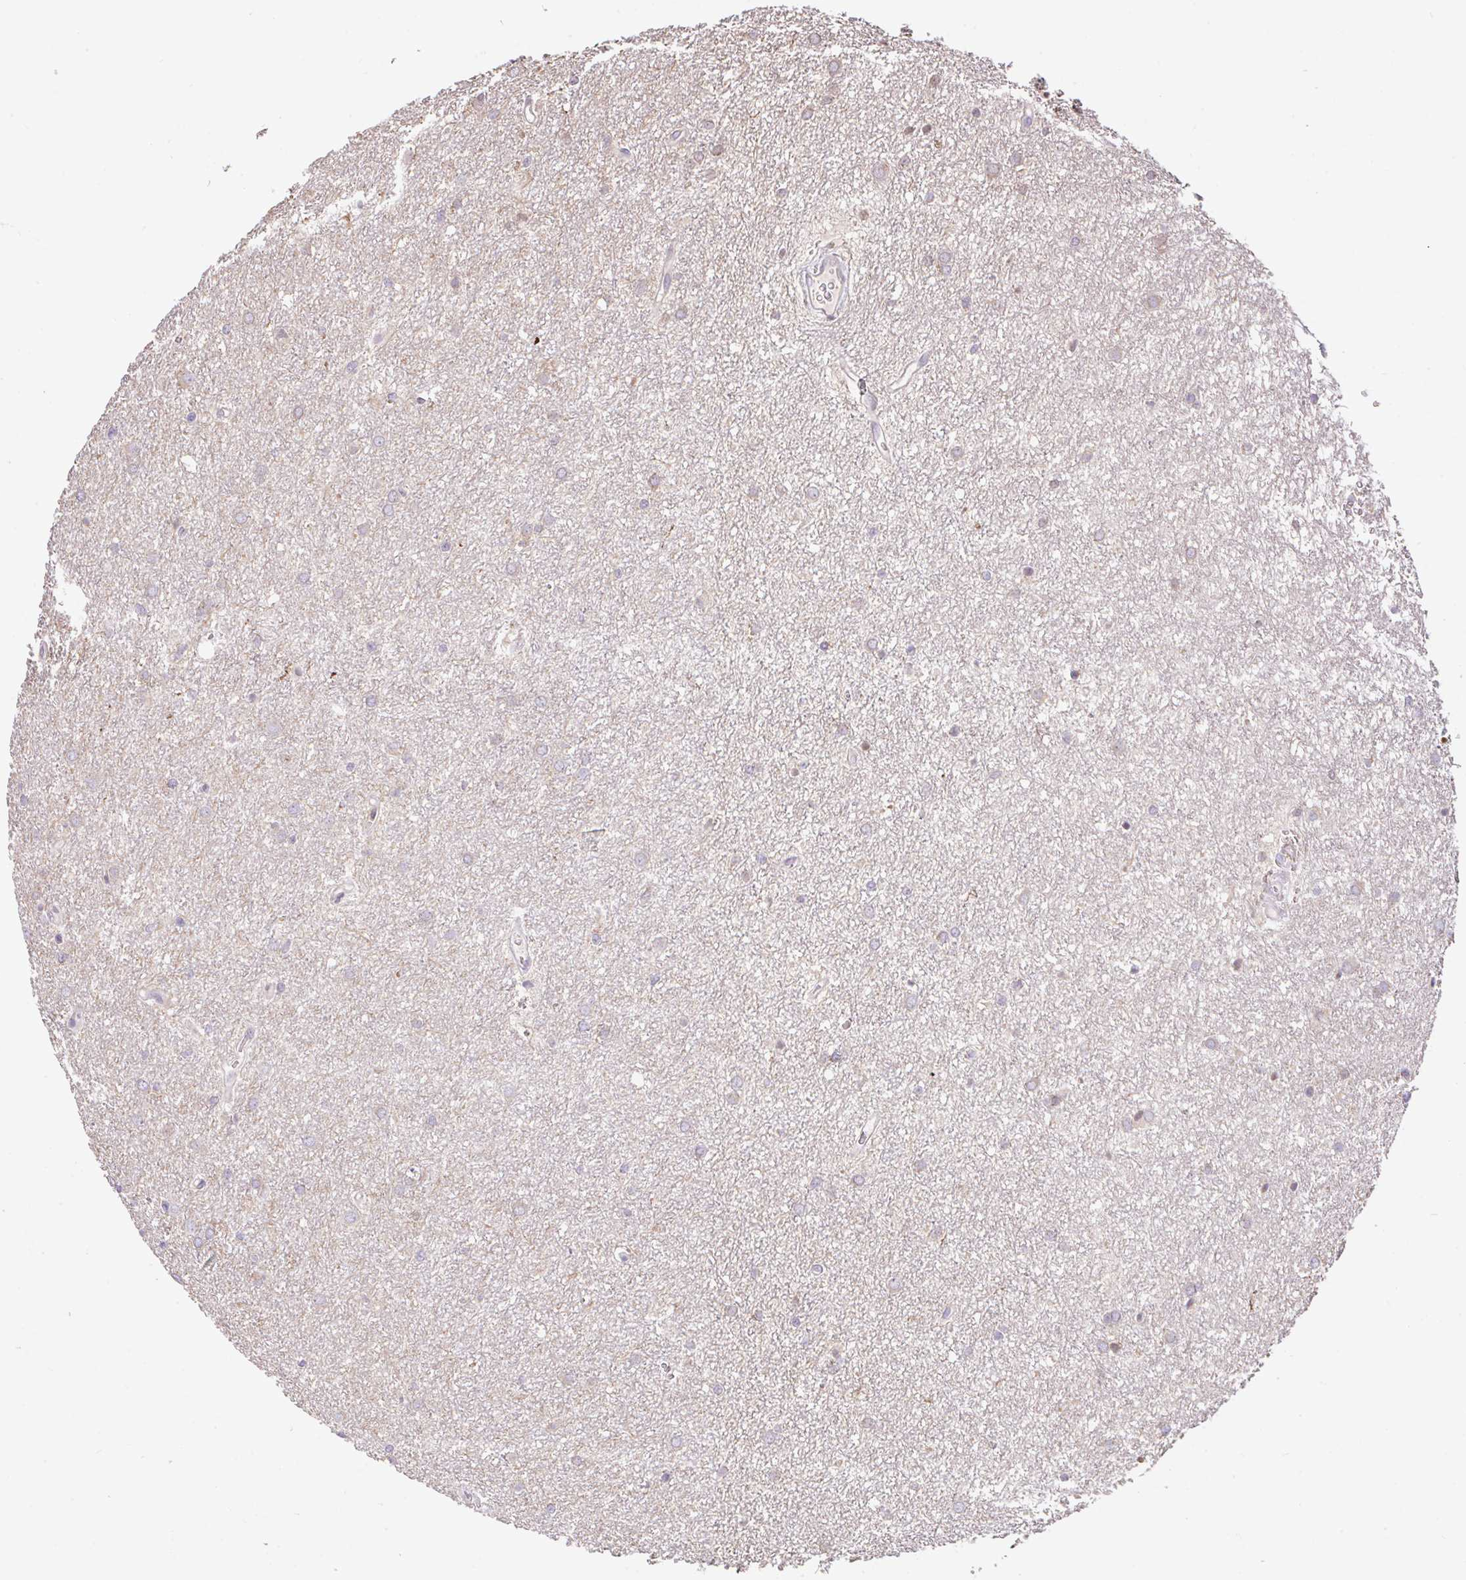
{"staining": {"intensity": "negative", "quantity": "none", "location": "none"}, "tissue": "glioma", "cell_type": "Tumor cells", "image_type": "cancer", "snomed": [{"axis": "morphology", "description": "Glioma, malignant, Low grade"}, {"axis": "topography", "description": "Cerebellum"}], "caption": "Immunohistochemistry (IHC) photomicrograph of glioma stained for a protein (brown), which reveals no positivity in tumor cells. The staining was performed using DAB to visualize the protein expression in brown, while the nuclei were stained in blue with hematoxylin (Magnification: 20x).", "gene": "RALBP1", "patient": {"sex": "female", "age": 5}}